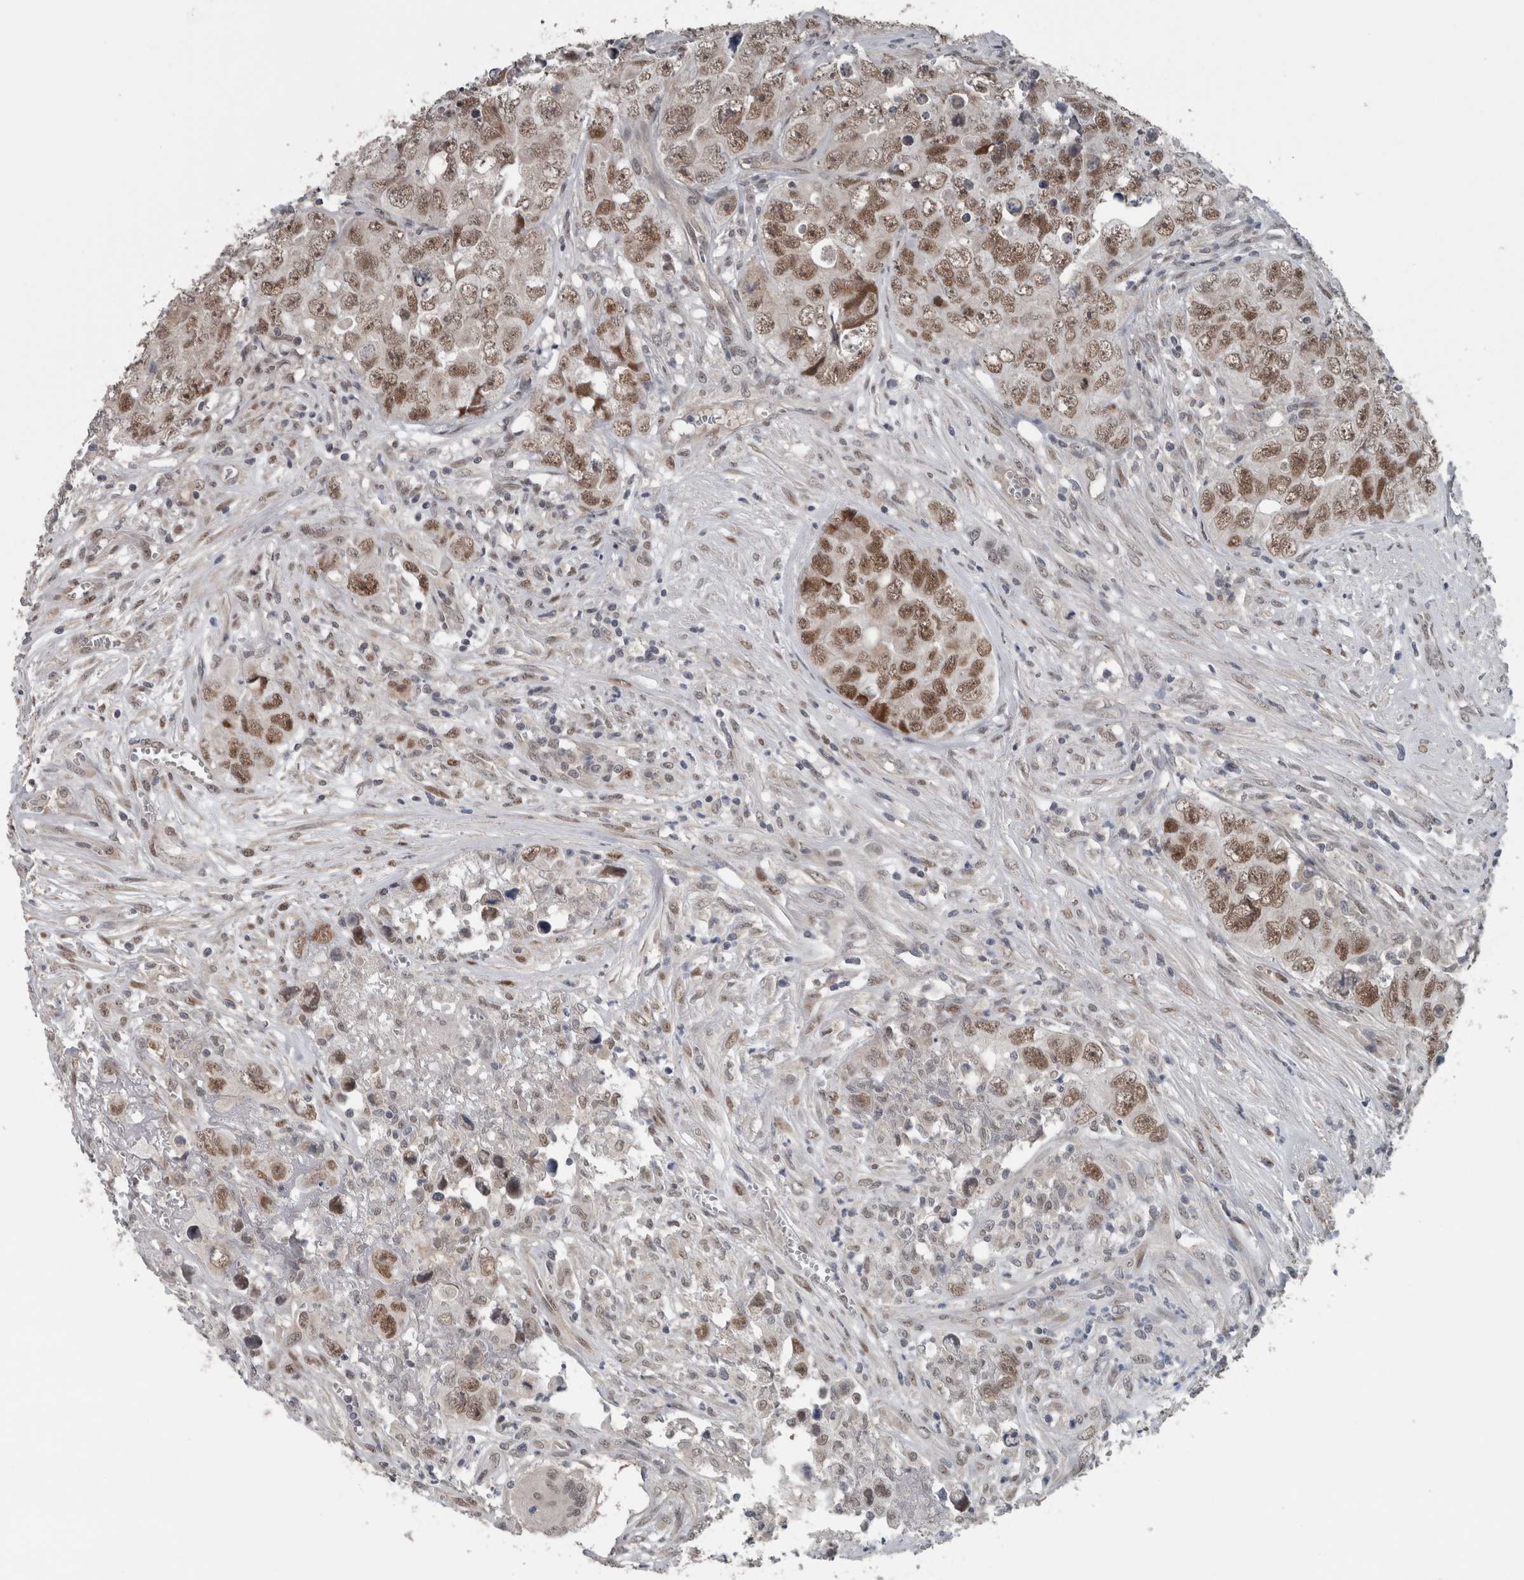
{"staining": {"intensity": "moderate", "quantity": ">75%", "location": "nuclear"}, "tissue": "testis cancer", "cell_type": "Tumor cells", "image_type": "cancer", "snomed": [{"axis": "morphology", "description": "Seminoma, NOS"}, {"axis": "morphology", "description": "Carcinoma, Embryonal, NOS"}, {"axis": "topography", "description": "Testis"}], "caption": "Moderate nuclear expression for a protein is identified in approximately >75% of tumor cells of seminoma (testis) using IHC.", "gene": "ZBTB21", "patient": {"sex": "male", "age": 43}}